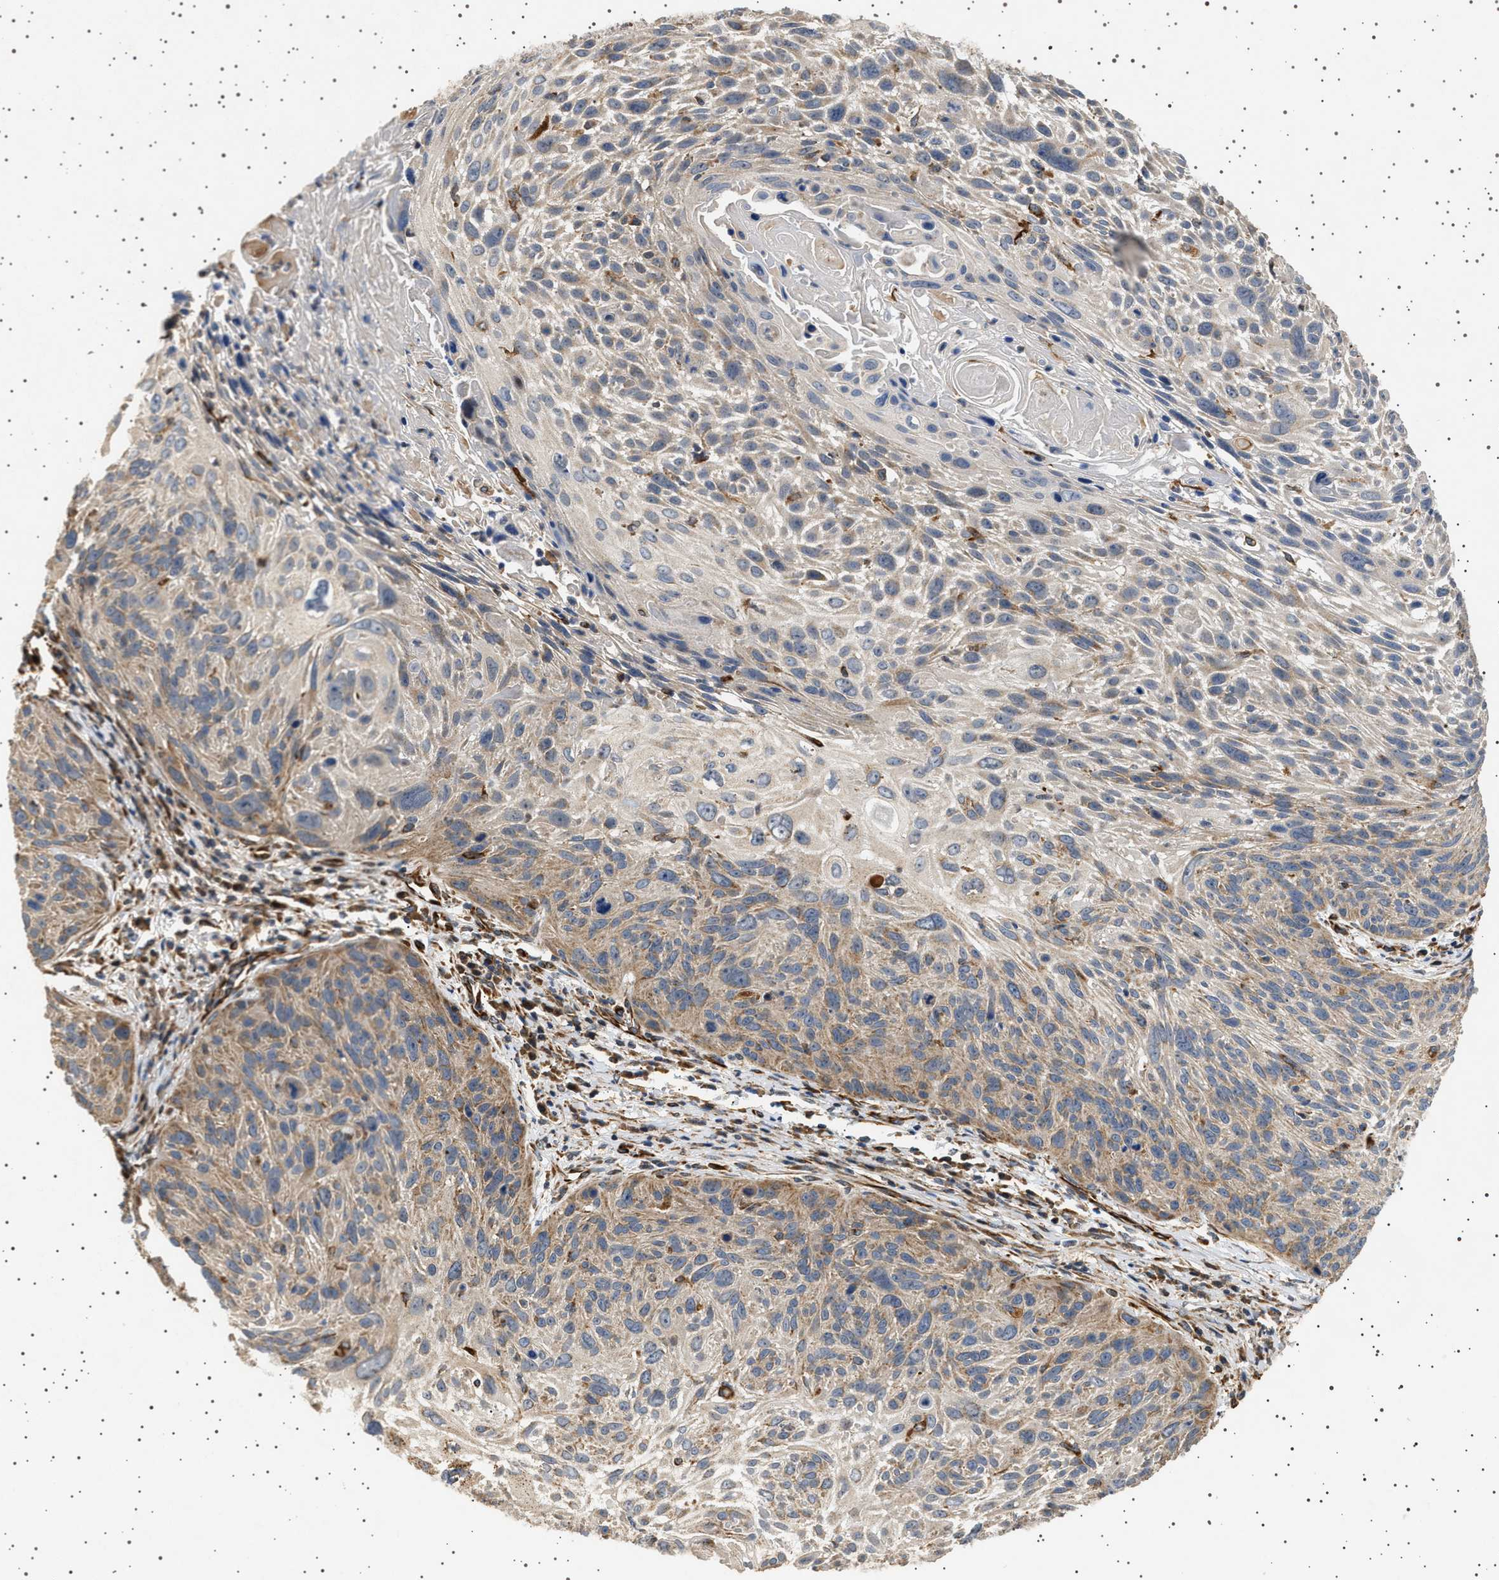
{"staining": {"intensity": "weak", "quantity": "<25%", "location": "cytoplasmic/membranous"}, "tissue": "cervical cancer", "cell_type": "Tumor cells", "image_type": "cancer", "snomed": [{"axis": "morphology", "description": "Squamous cell carcinoma, NOS"}, {"axis": "topography", "description": "Cervix"}], "caption": "Immunohistochemistry histopathology image of neoplastic tissue: cervical cancer stained with DAB (3,3'-diaminobenzidine) displays no significant protein positivity in tumor cells.", "gene": "TRUB2", "patient": {"sex": "female", "age": 51}}